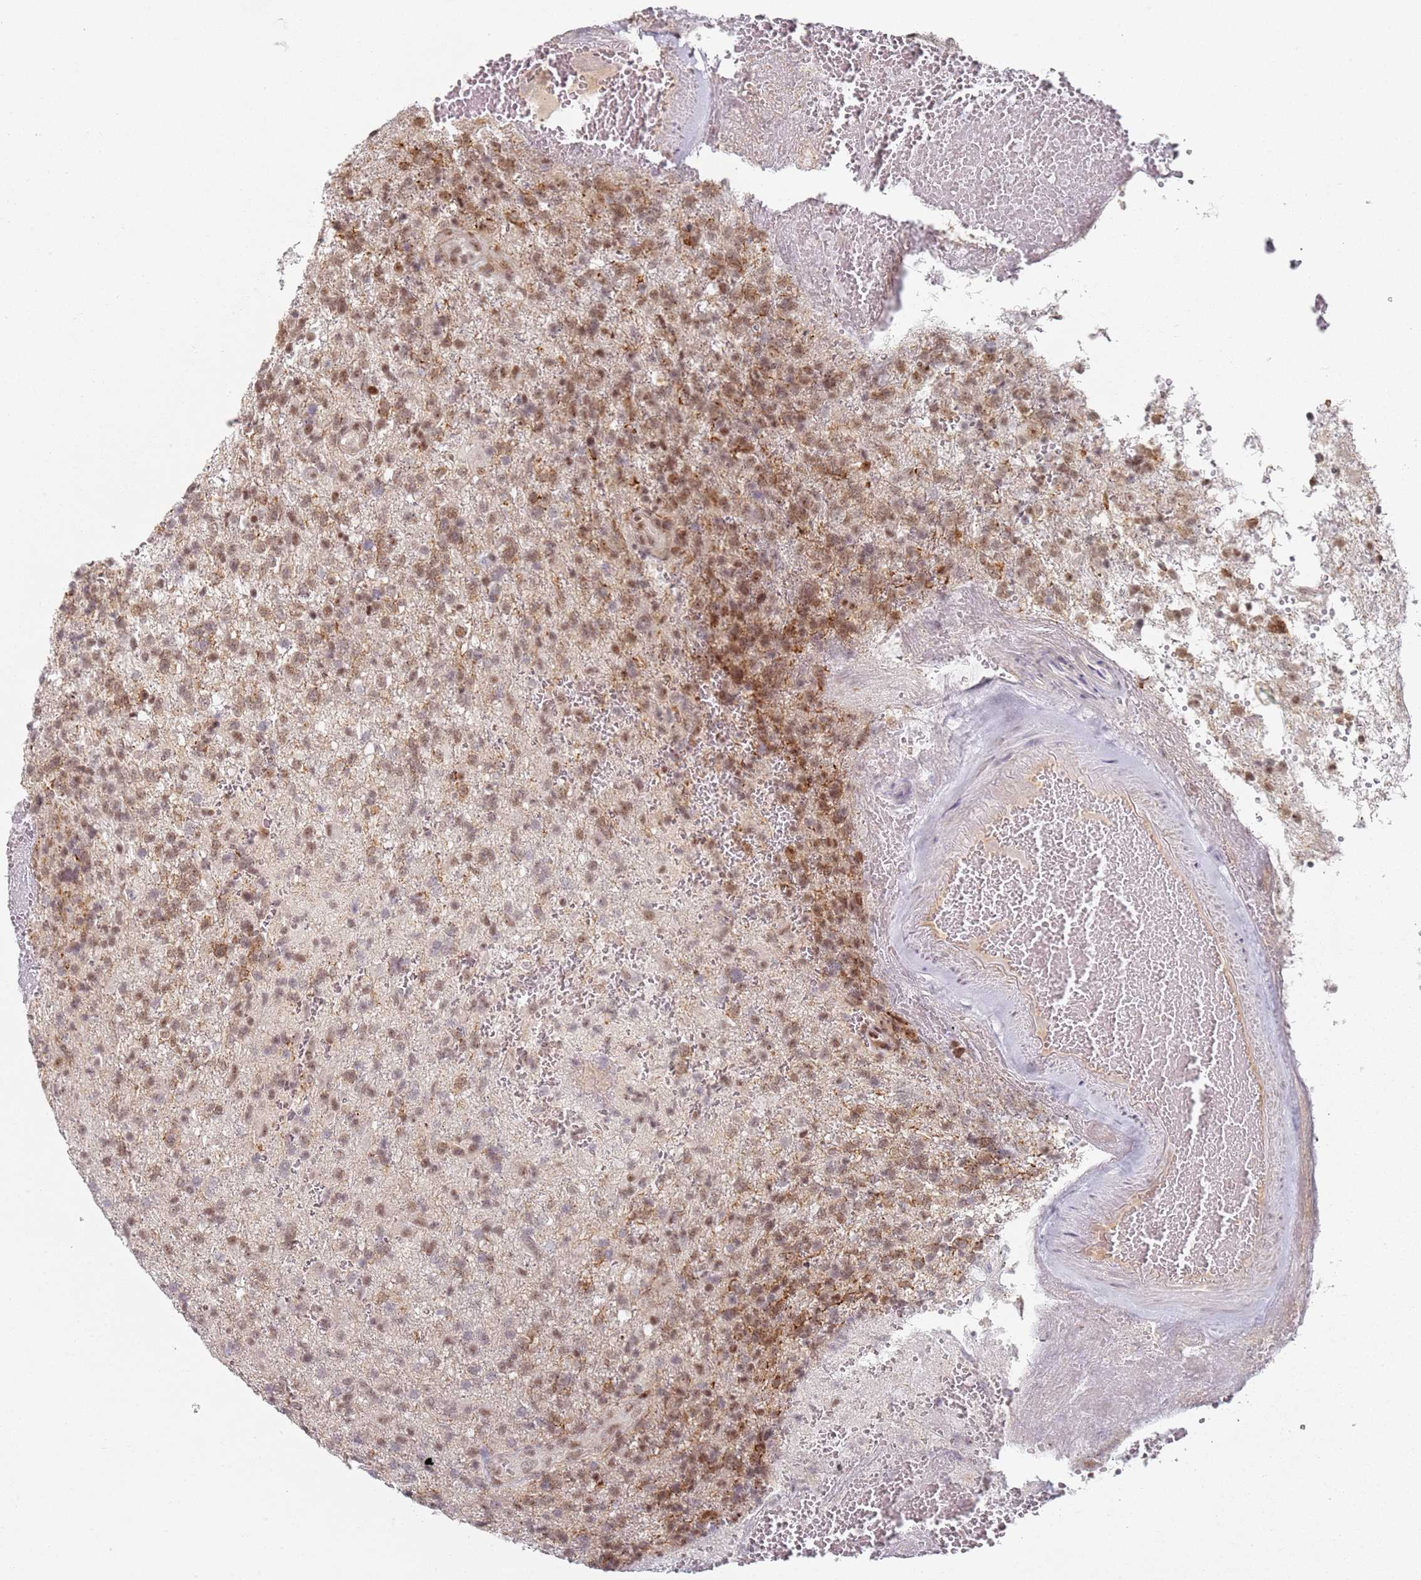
{"staining": {"intensity": "moderate", "quantity": ">75%", "location": "cytoplasmic/membranous,nuclear"}, "tissue": "glioma", "cell_type": "Tumor cells", "image_type": "cancer", "snomed": [{"axis": "morphology", "description": "Glioma, malignant, High grade"}, {"axis": "topography", "description": "Brain"}], "caption": "This is an image of immunohistochemistry staining of malignant glioma (high-grade), which shows moderate staining in the cytoplasmic/membranous and nuclear of tumor cells.", "gene": "ATF6B", "patient": {"sex": "male", "age": 56}}